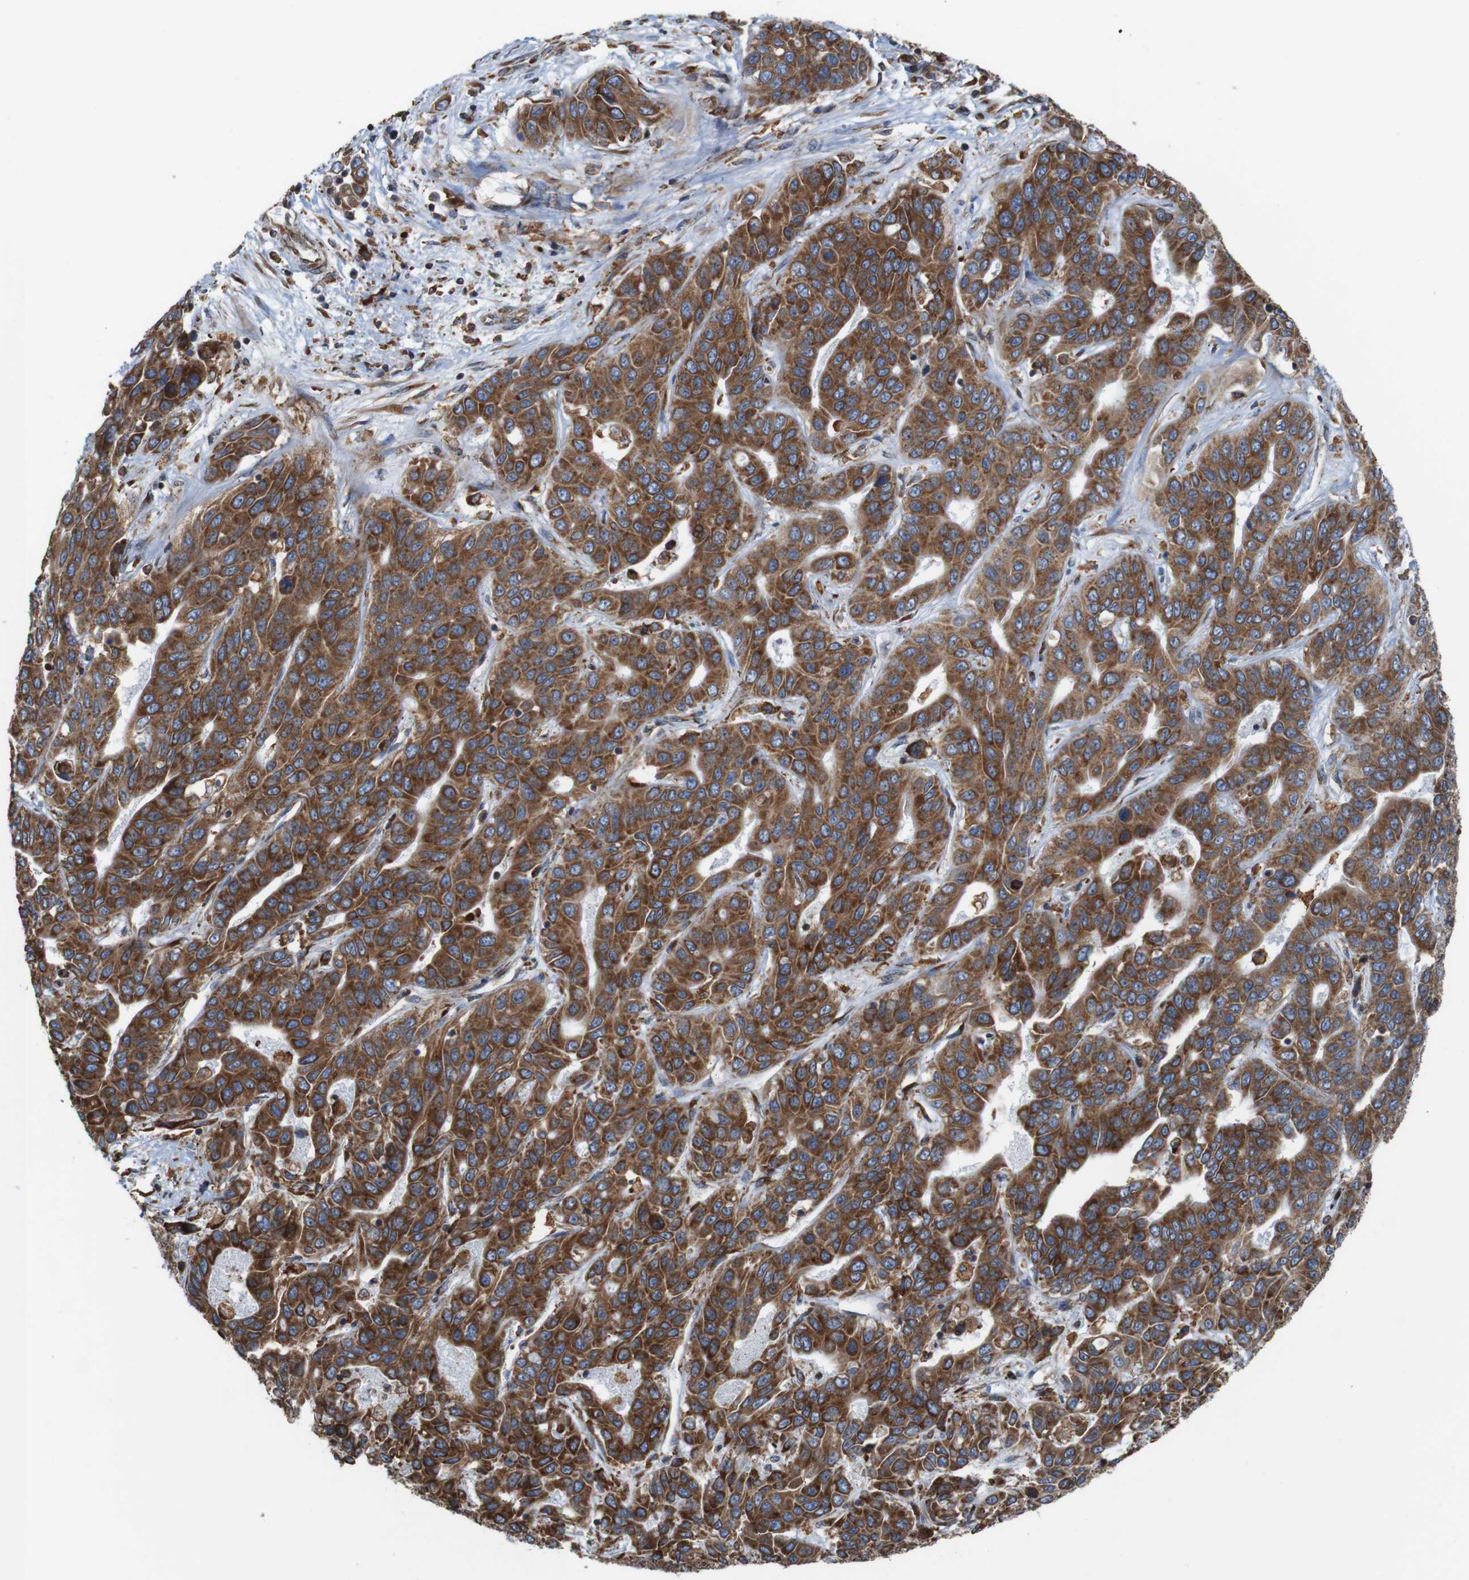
{"staining": {"intensity": "moderate", "quantity": ">75%", "location": "cytoplasmic/membranous"}, "tissue": "liver cancer", "cell_type": "Tumor cells", "image_type": "cancer", "snomed": [{"axis": "morphology", "description": "Cholangiocarcinoma"}, {"axis": "topography", "description": "Liver"}], "caption": "Immunohistochemistry of liver cancer (cholangiocarcinoma) displays medium levels of moderate cytoplasmic/membranous positivity in about >75% of tumor cells.", "gene": "UGGT1", "patient": {"sex": "female", "age": 52}}